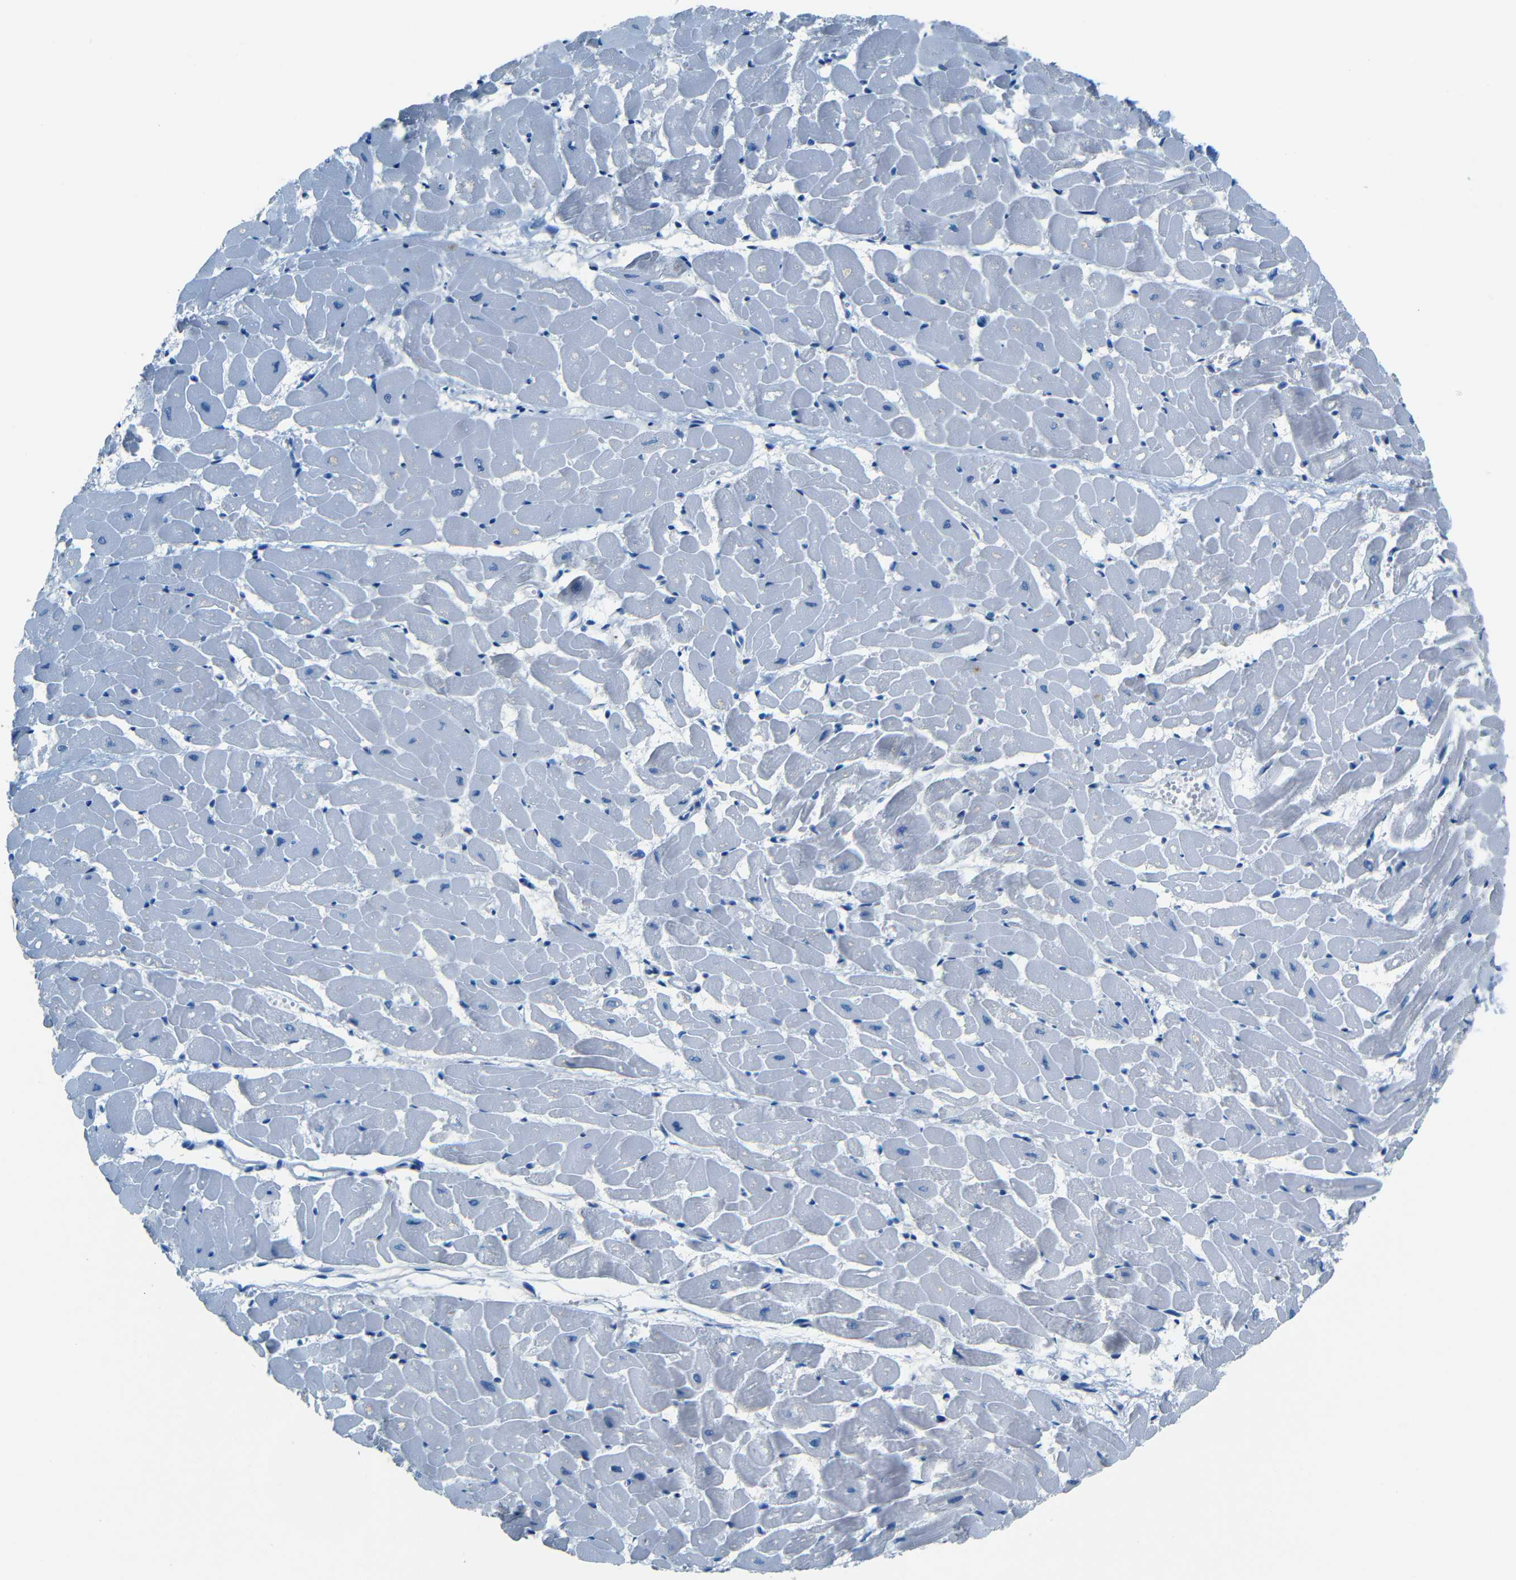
{"staining": {"intensity": "negative", "quantity": "none", "location": "none"}, "tissue": "heart muscle", "cell_type": "Cardiomyocytes", "image_type": "normal", "snomed": [{"axis": "morphology", "description": "Normal tissue, NOS"}, {"axis": "topography", "description": "Heart"}], "caption": "Immunohistochemistry (IHC) photomicrograph of unremarkable heart muscle: heart muscle stained with DAB reveals no significant protein staining in cardiomyocytes.", "gene": "ZMAT1", "patient": {"sex": "female", "age": 19}}